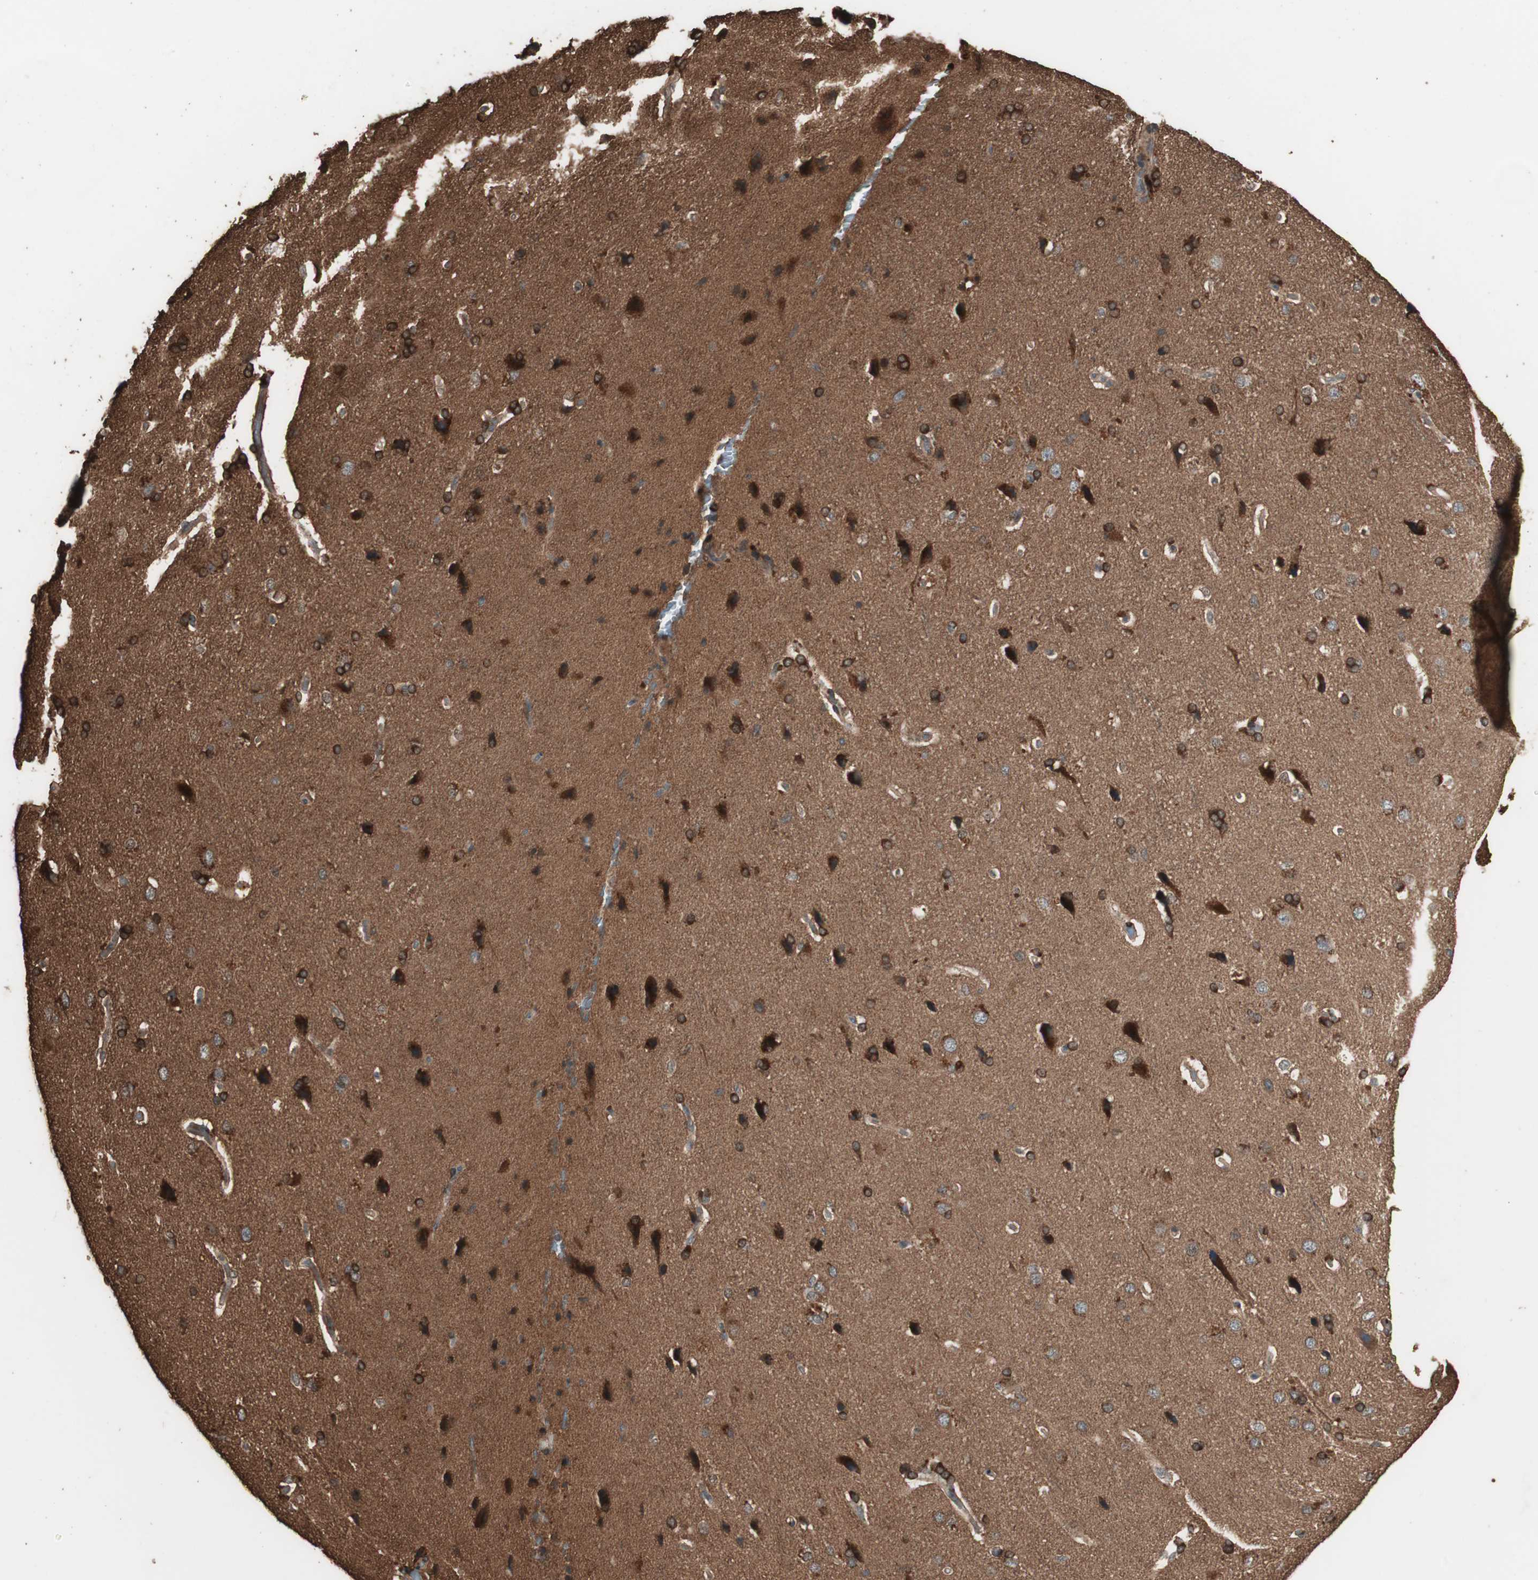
{"staining": {"intensity": "moderate", "quantity": ">75%", "location": "cytoplasmic/membranous"}, "tissue": "cerebral cortex", "cell_type": "Endothelial cells", "image_type": "normal", "snomed": [{"axis": "morphology", "description": "Normal tissue, NOS"}, {"axis": "topography", "description": "Cerebral cortex"}], "caption": "Cerebral cortex stained for a protein reveals moderate cytoplasmic/membranous positivity in endothelial cells. (IHC, brightfield microscopy, high magnification).", "gene": "CCN4", "patient": {"sex": "male", "age": 62}}